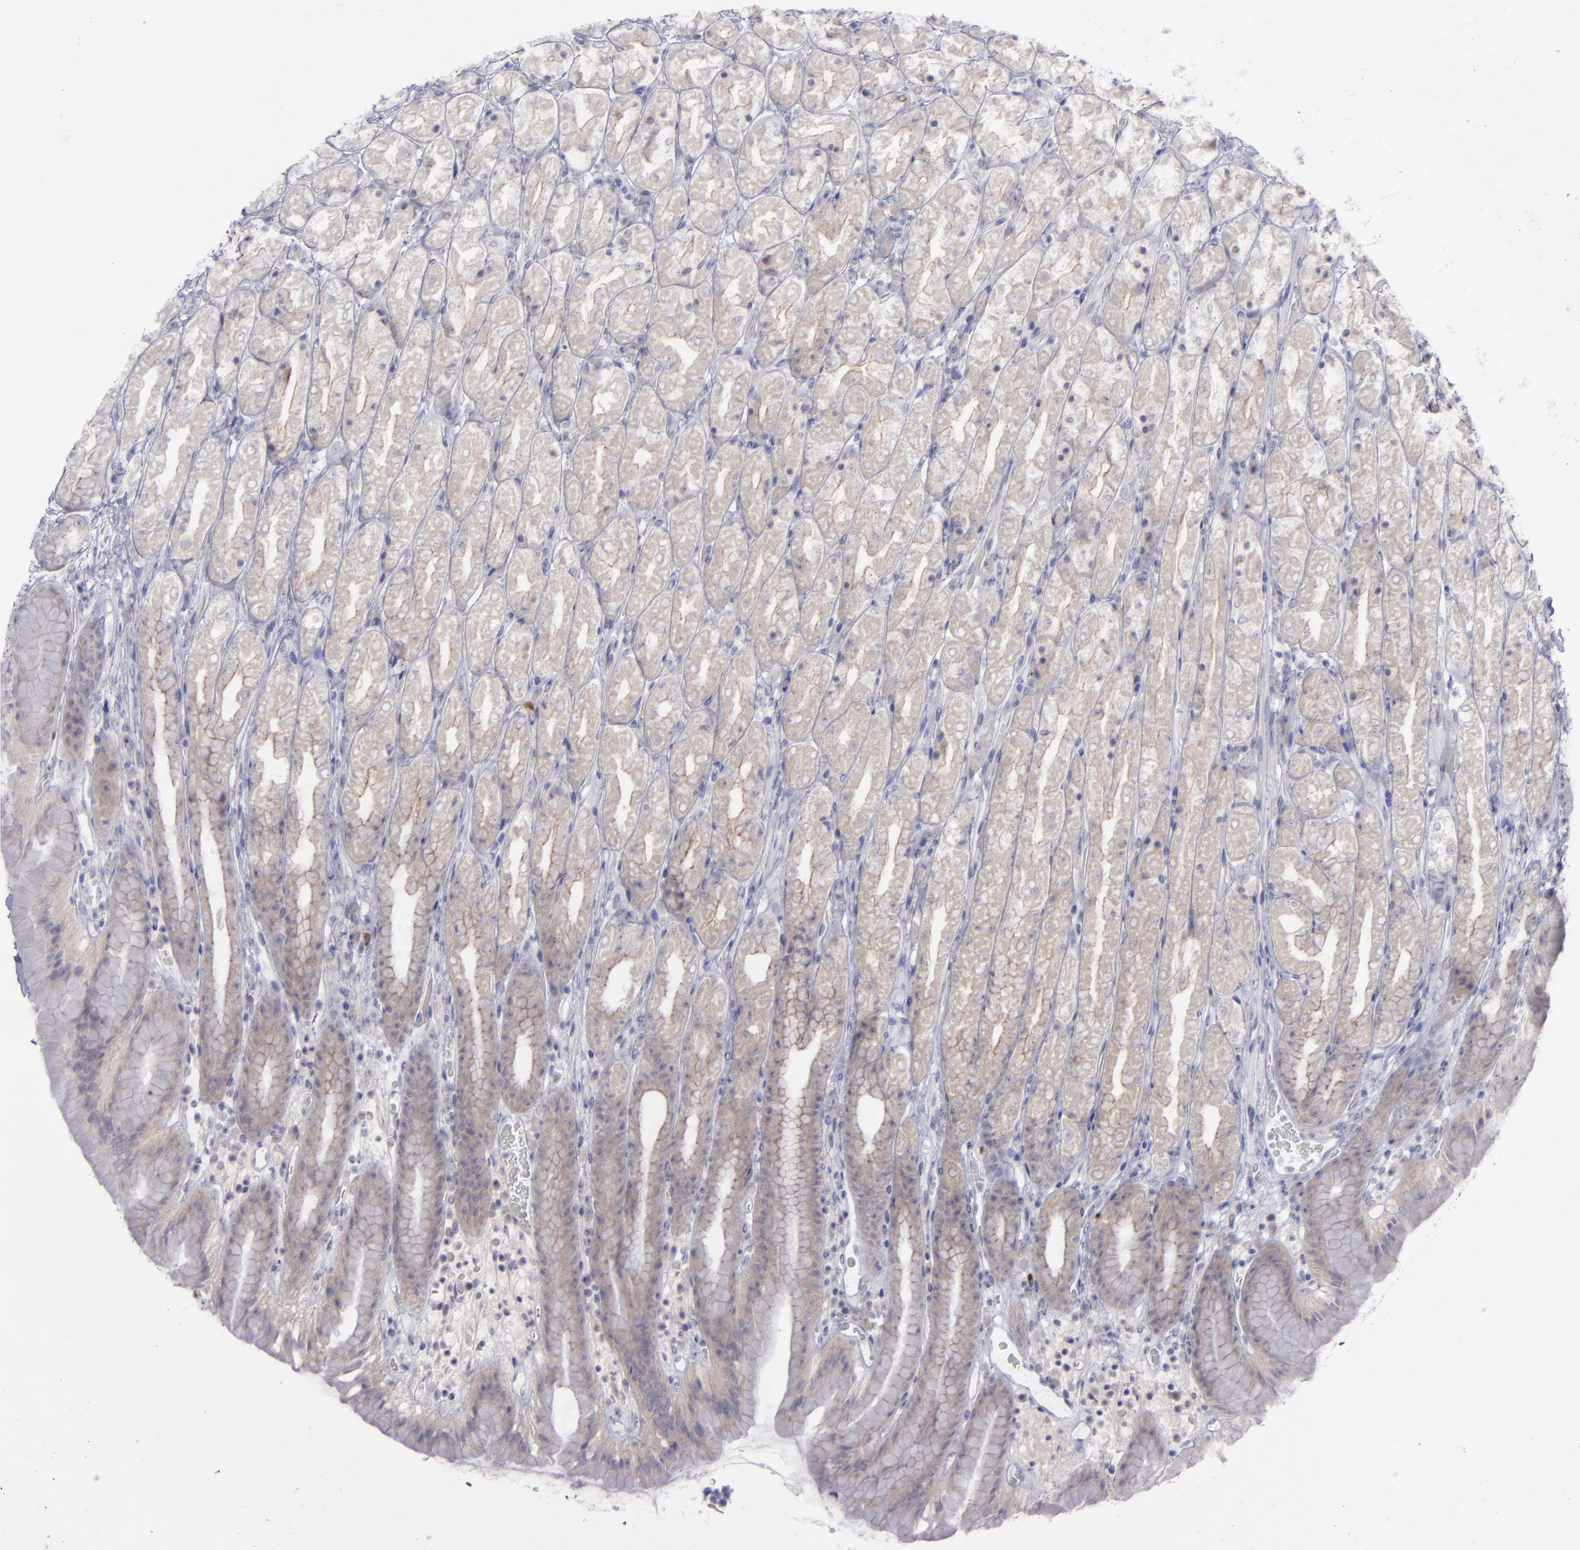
{"staining": {"intensity": "weak", "quantity": "25%-75%", "location": "cytoplasmic/membranous"}, "tissue": "stomach", "cell_type": "Glandular cells", "image_type": "normal", "snomed": [{"axis": "morphology", "description": "Normal tissue, NOS"}, {"axis": "topography", "description": "Stomach, upper"}], "caption": "Glandular cells reveal weak cytoplasmic/membranous staining in about 25%-75% of cells in benign stomach. The staining was performed using DAB (3,3'-diaminobenzidine) to visualize the protein expression in brown, while the nuclei were stained in blue with hematoxylin (Magnification: 20x).", "gene": "EVPL", "patient": {"sex": "male", "age": 68}}